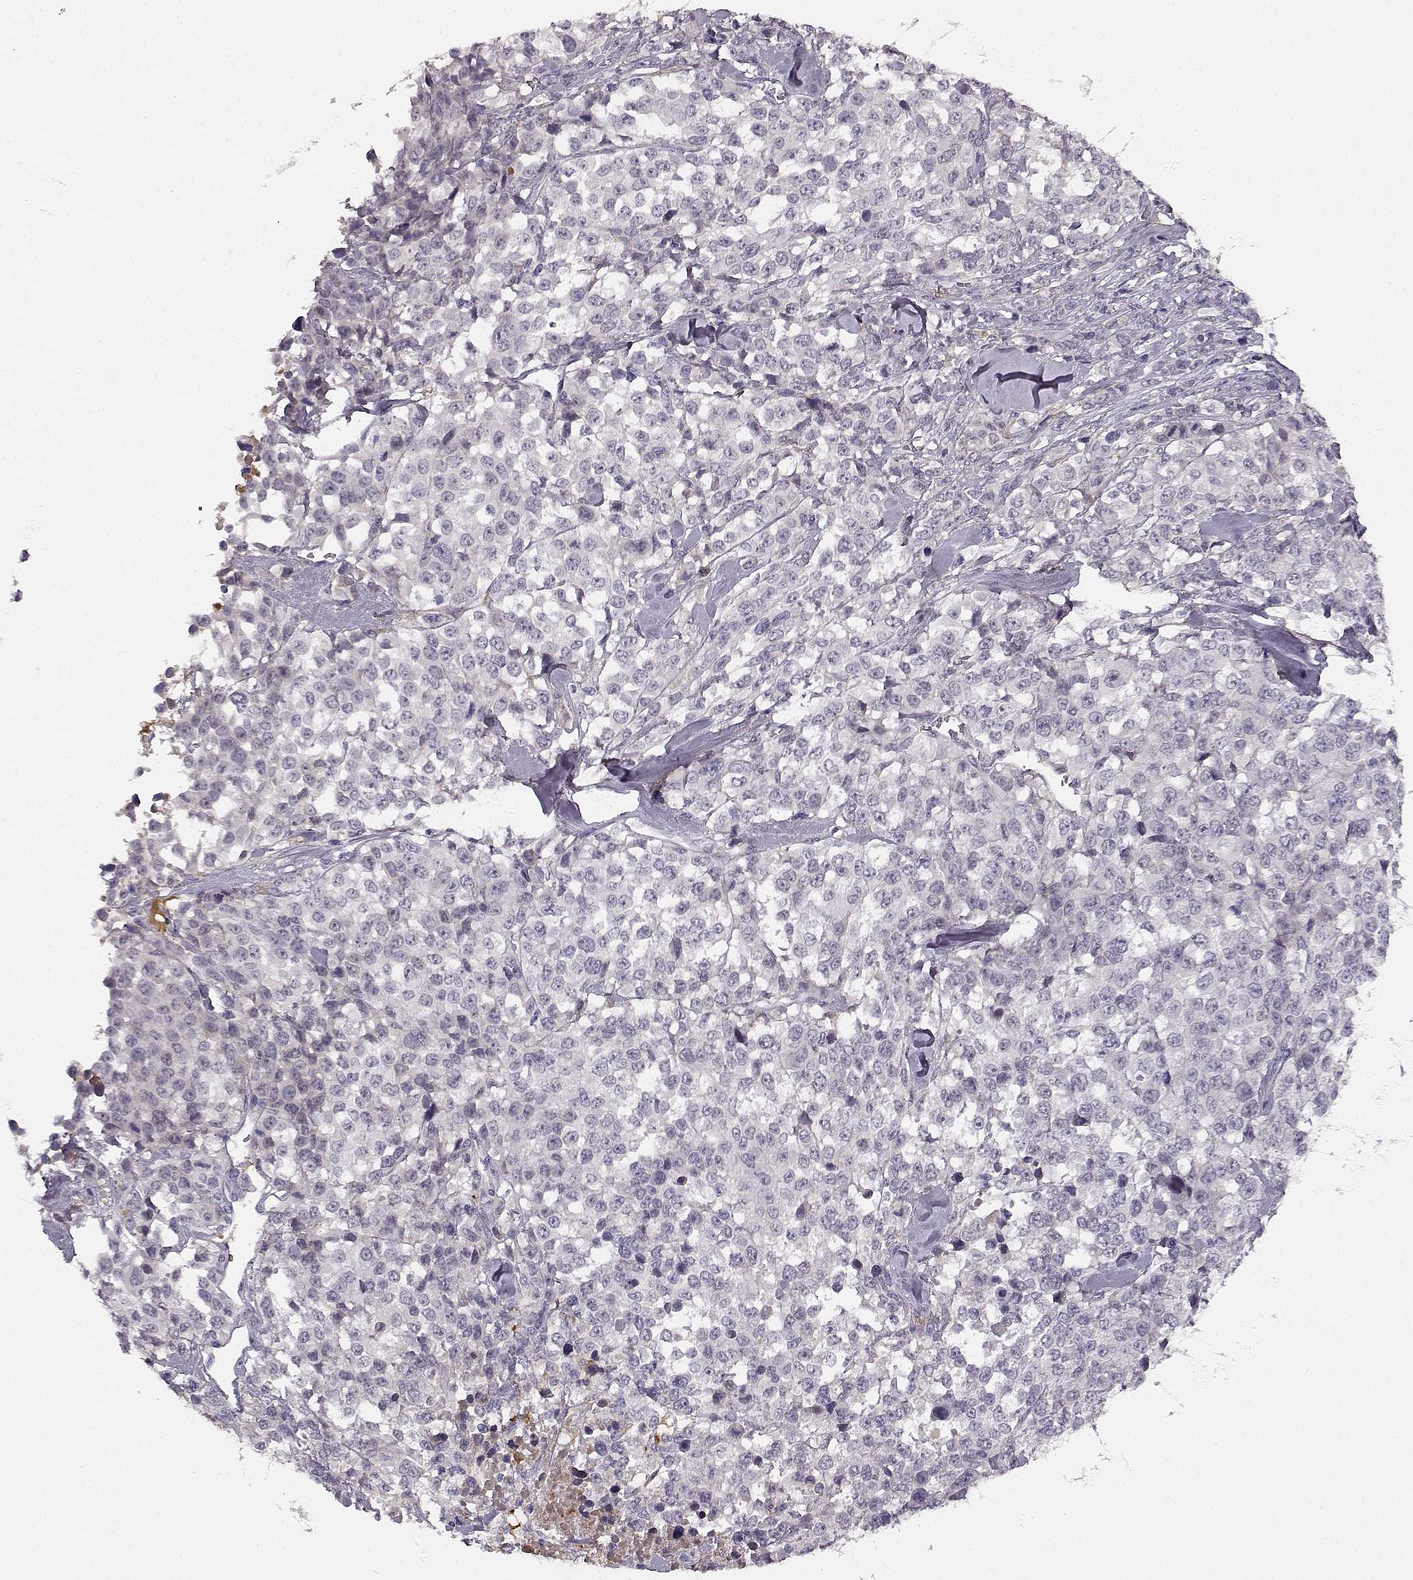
{"staining": {"intensity": "negative", "quantity": "none", "location": "none"}, "tissue": "melanoma", "cell_type": "Tumor cells", "image_type": "cancer", "snomed": [{"axis": "morphology", "description": "Malignant melanoma, Metastatic site"}, {"axis": "topography", "description": "Skin"}], "caption": "Micrograph shows no significant protein expression in tumor cells of malignant melanoma (metastatic site).", "gene": "TRIM69", "patient": {"sex": "male", "age": 84}}